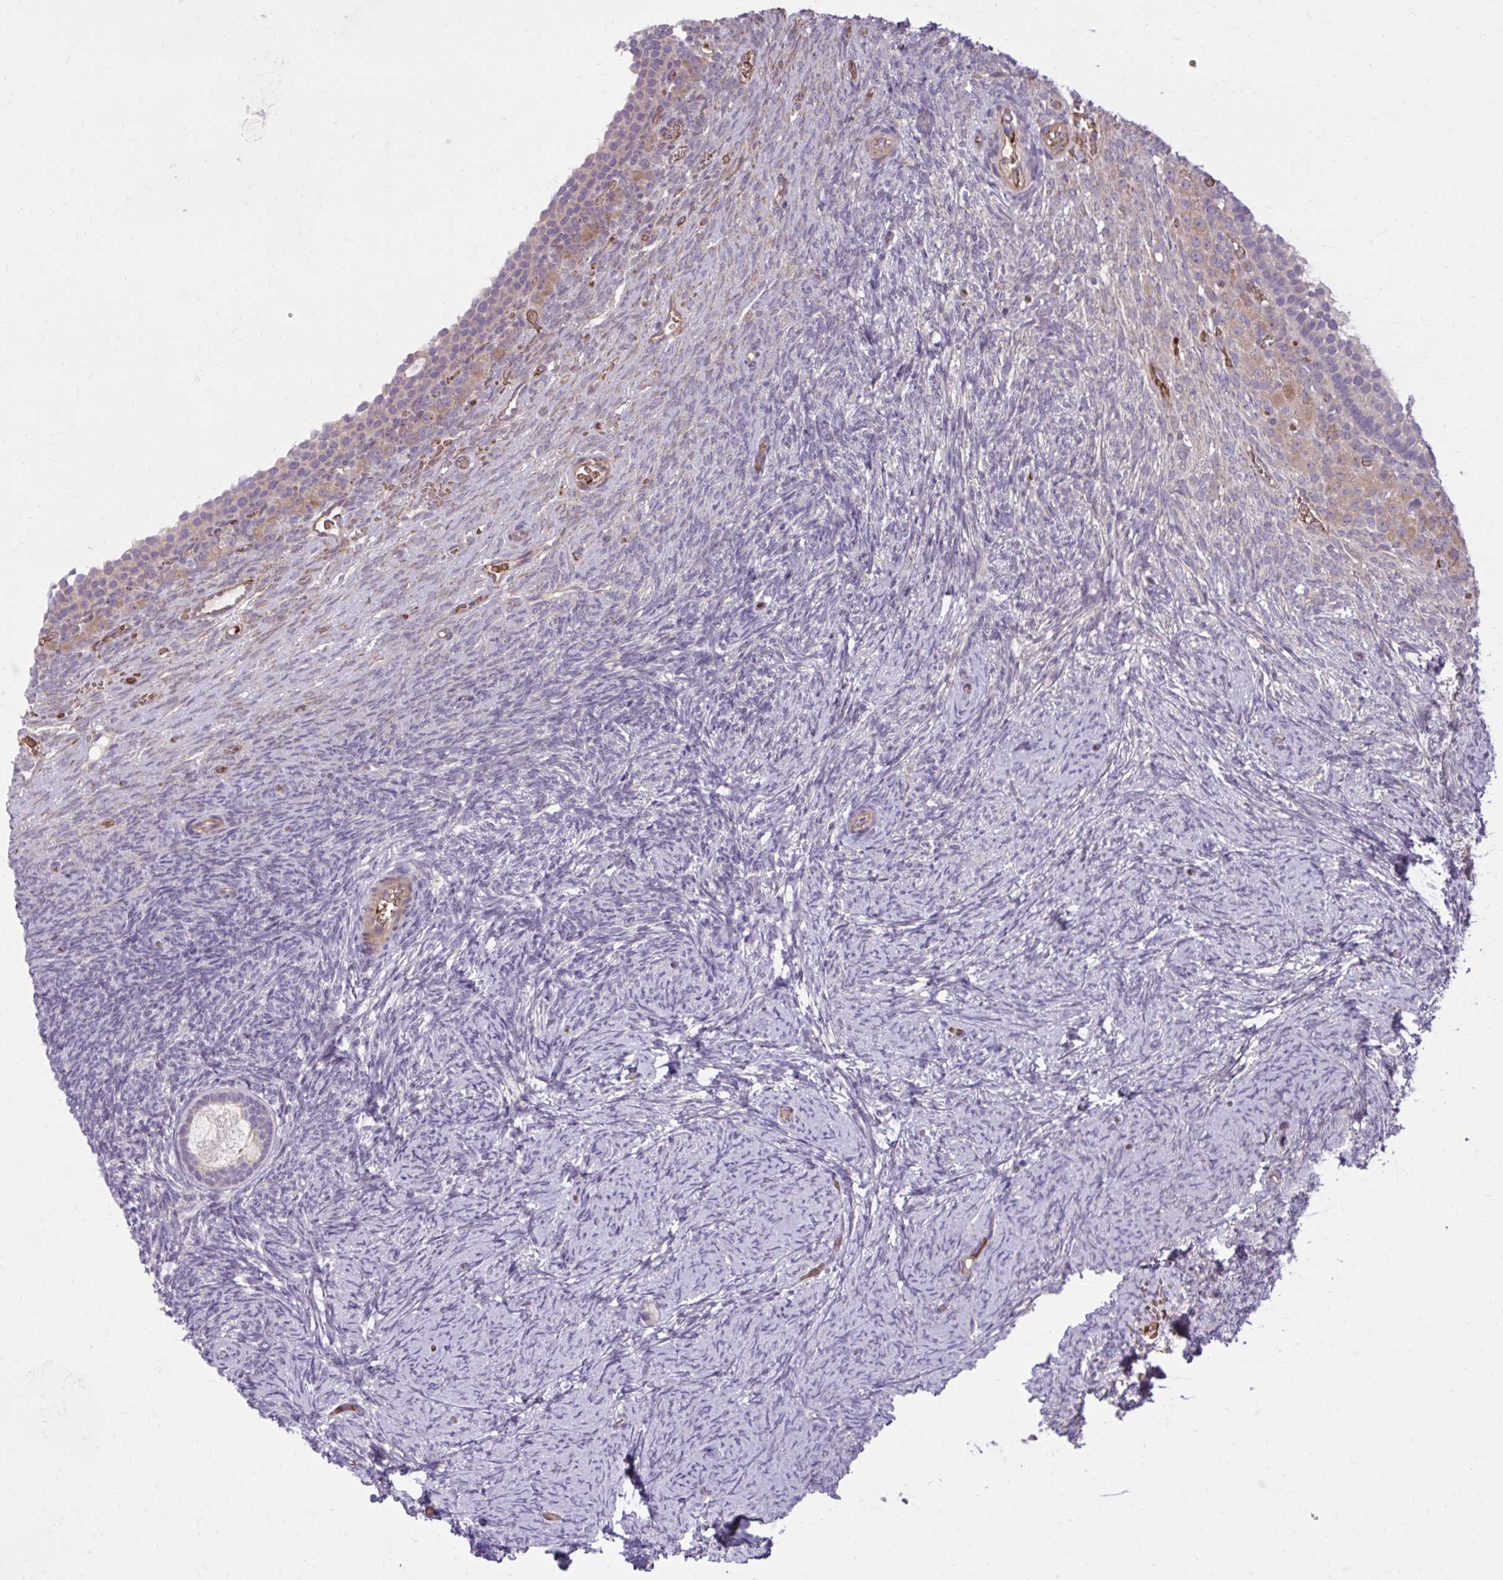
{"staining": {"intensity": "negative", "quantity": "none", "location": "none"}, "tissue": "ovary", "cell_type": "Follicle cells", "image_type": "normal", "snomed": [{"axis": "morphology", "description": "Normal tissue, NOS"}, {"axis": "topography", "description": "Ovary"}], "caption": "Micrograph shows no significant protein staining in follicle cells of unremarkable ovary.", "gene": "SNF8", "patient": {"sex": "female", "age": 34}}